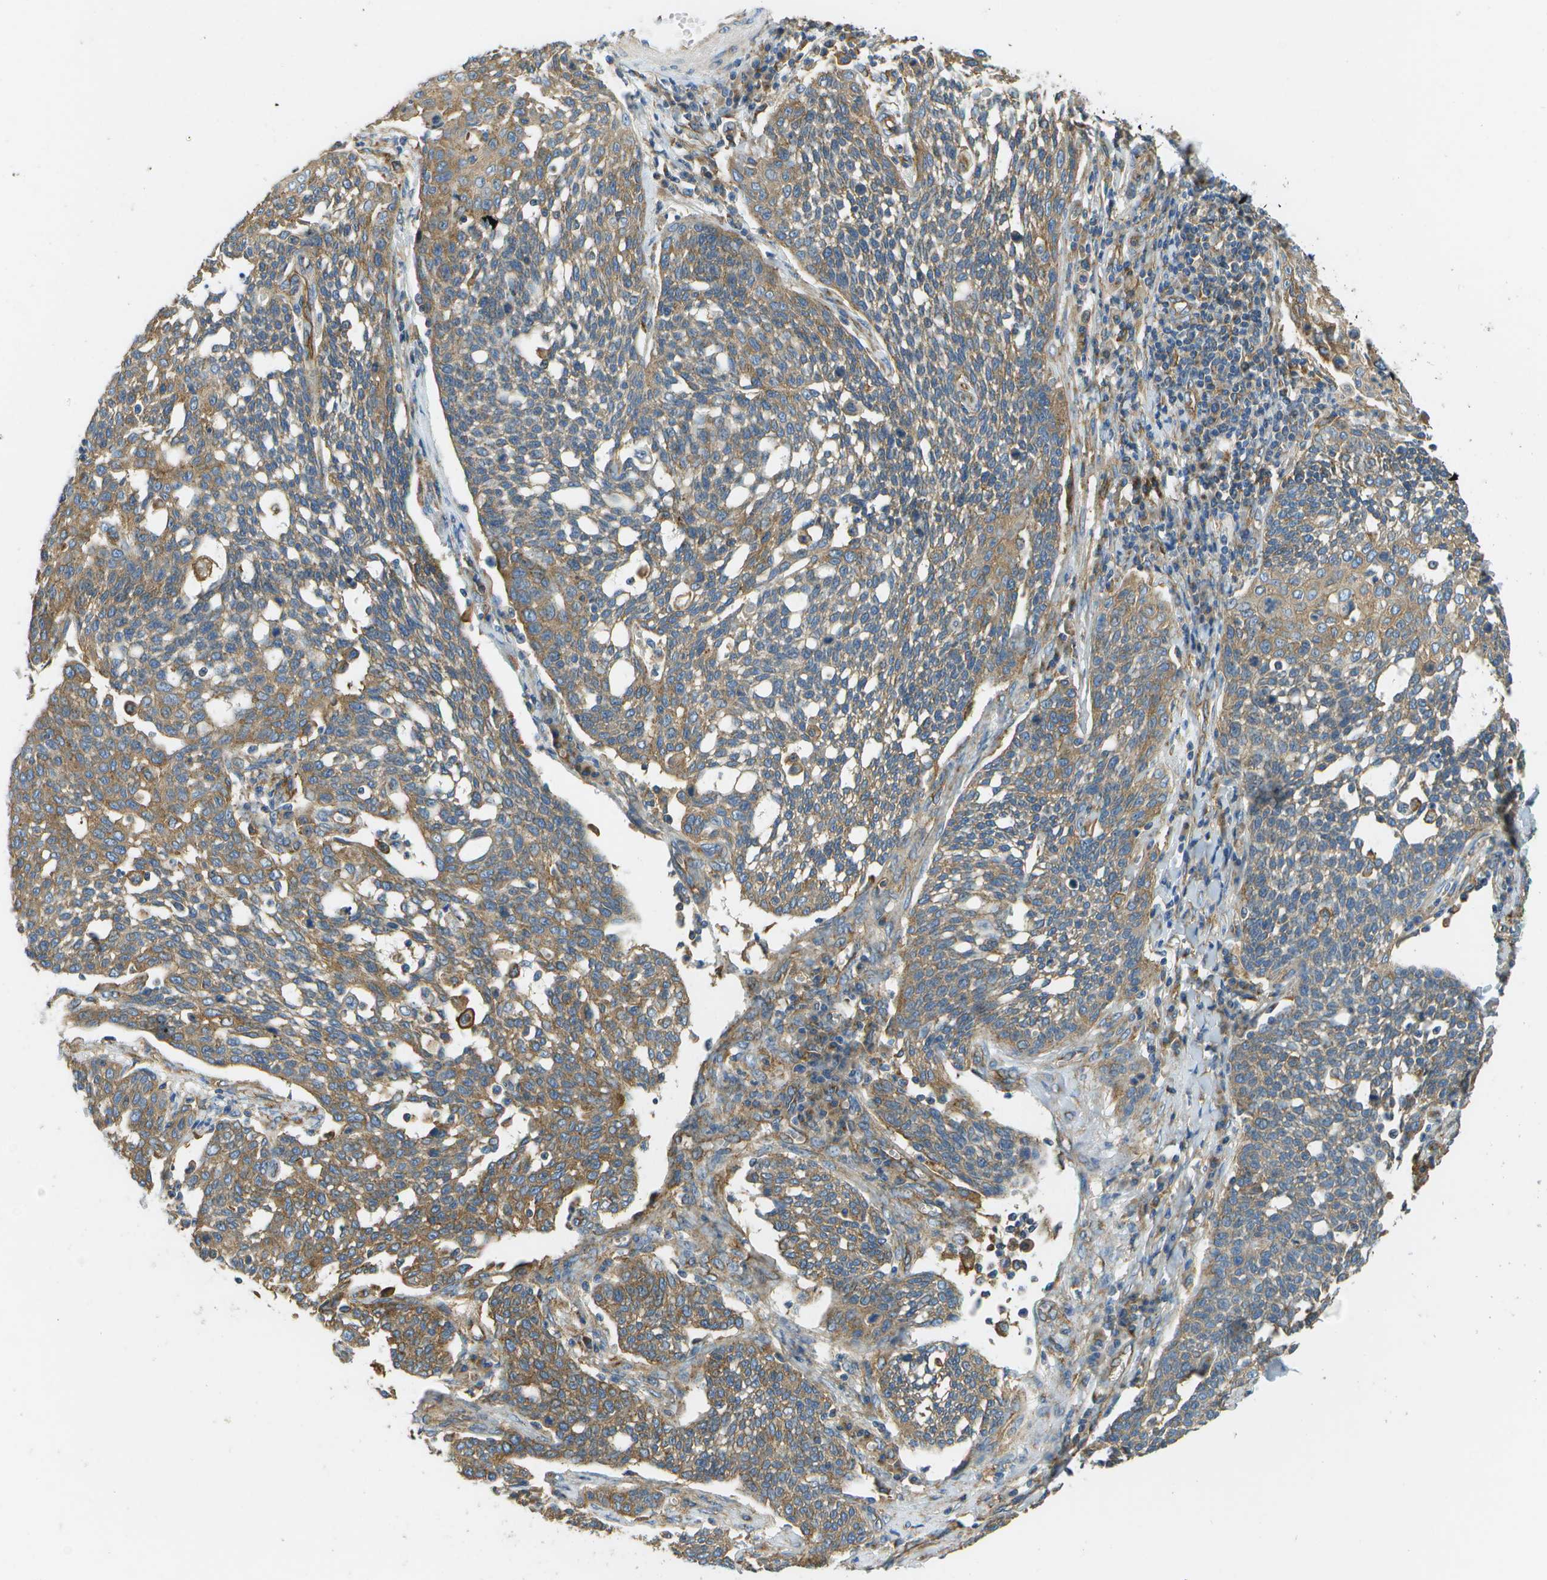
{"staining": {"intensity": "moderate", "quantity": ">75%", "location": "cytoplasmic/membranous"}, "tissue": "cervical cancer", "cell_type": "Tumor cells", "image_type": "cancer", "snomed": [{"axis": "morphology", "description": "Squamous cell carcinoma, NOS"}, {"axis": "topography", "description": "Cervix"}], "caption": "The immunohistochemical stain highlights moderate cytoplasmic/membranous positivity in tumor cells of cervical cancer tissue.", "gene": "CLTC", "patient": {"sex": "female", "age": 34}}